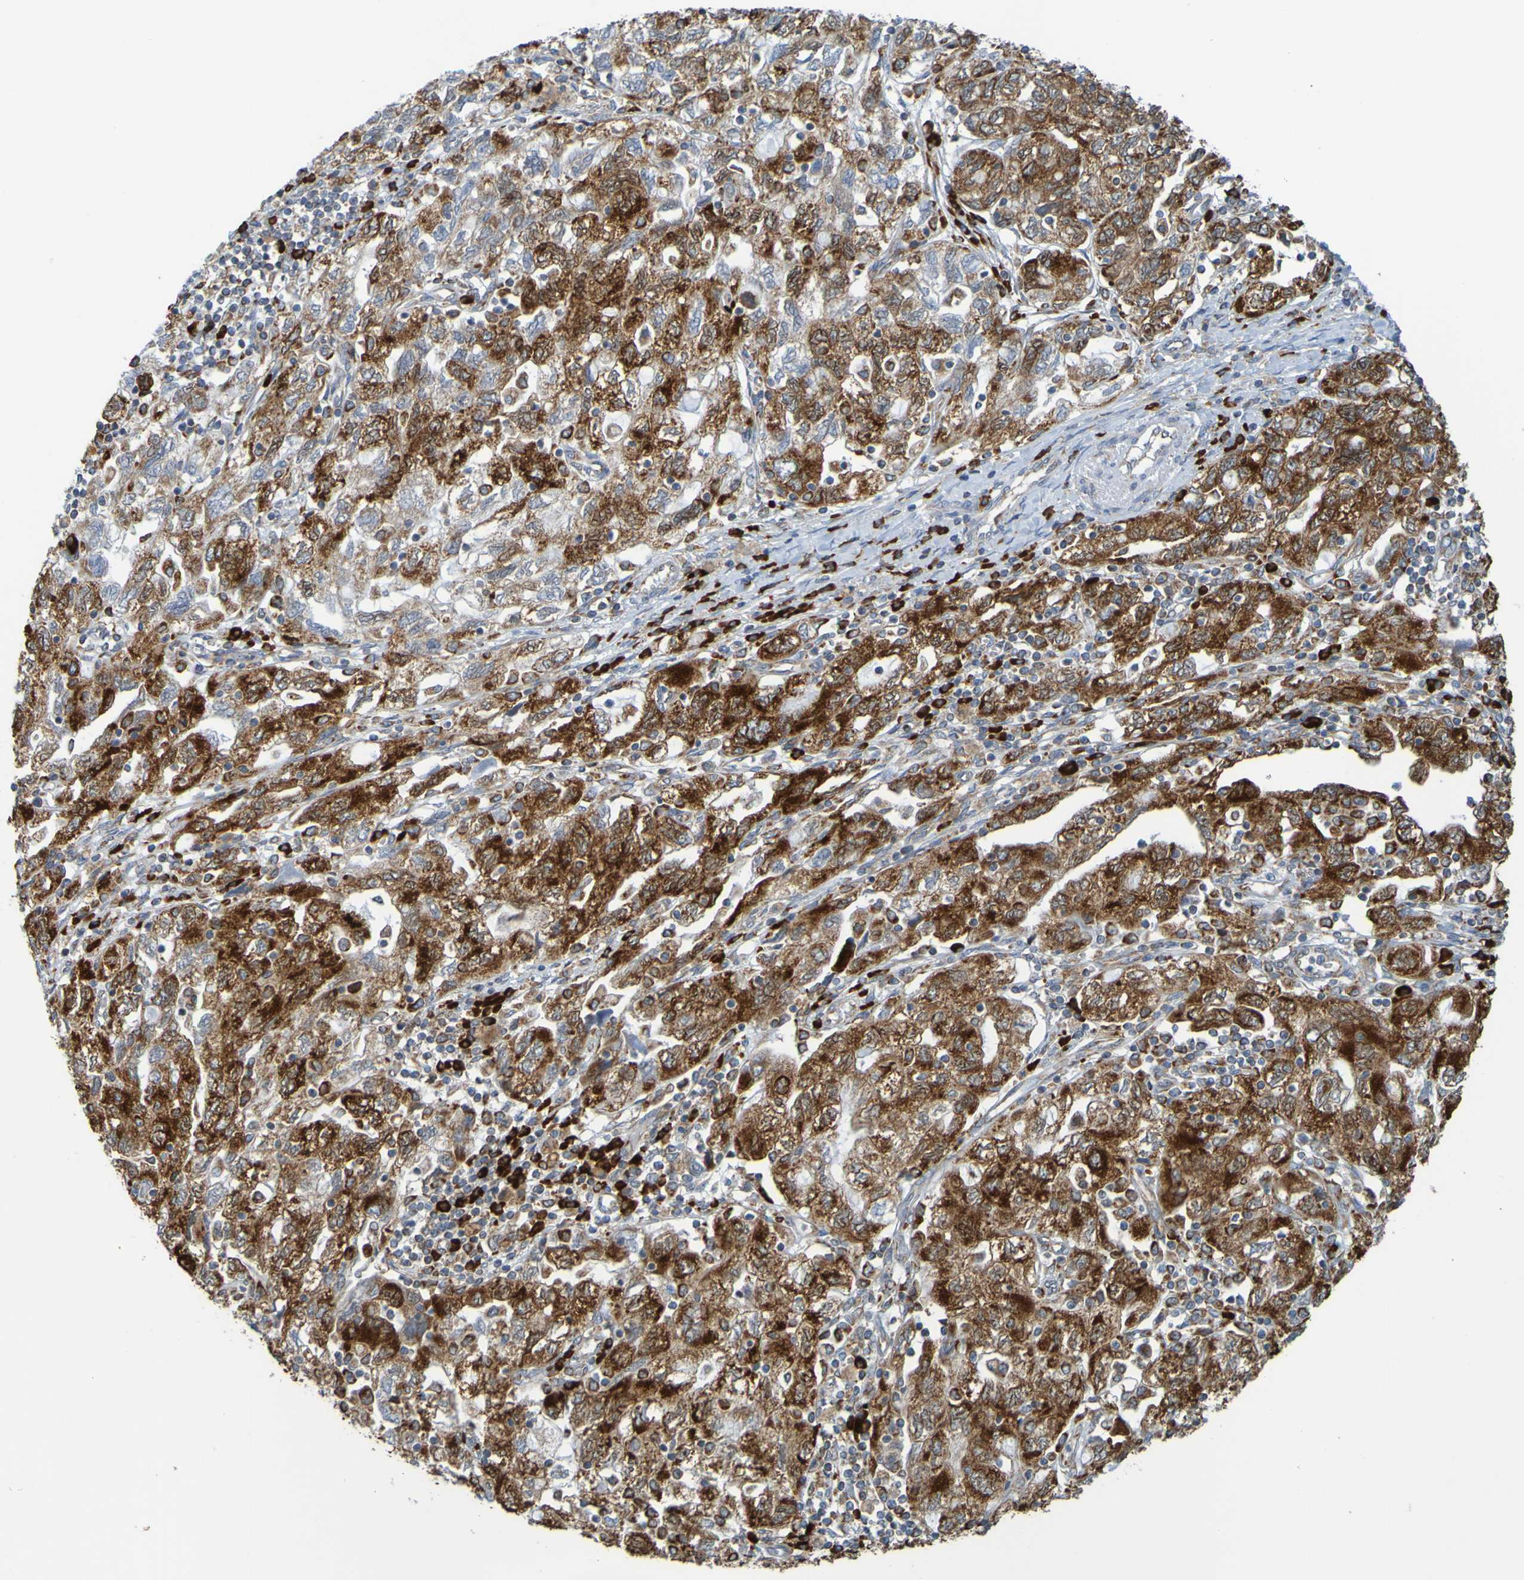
{"staining": {"intensity": "moderate", "quantity": ">75%", "location": "cytoplasmic/membranous"}, "tissue": "ovarian cancer", "cell_type": "Tumor cells", "image_type": "cancer", "snomed": [{"axis": "morphology", "description": "Carcinoma, NOS"}, {"axis": "morphology", "description": "Cystadenocarcinoma, serous, NOS"}, {"axis": "topography", "description": "Ovary"}], "caption": "An image of ovarian carcinoma stained for a protein shows moderate cytoplasmic/membranous brown staining in tumor cells. The protein of interest is stained brown, and the nuclei are stained in blue (DAB (3,3'-diaminobenzidine) IHC with brightfield microscopy, high magnification).", "gene": "SSR1", "patient": {"sex": "female", "age": 69}}